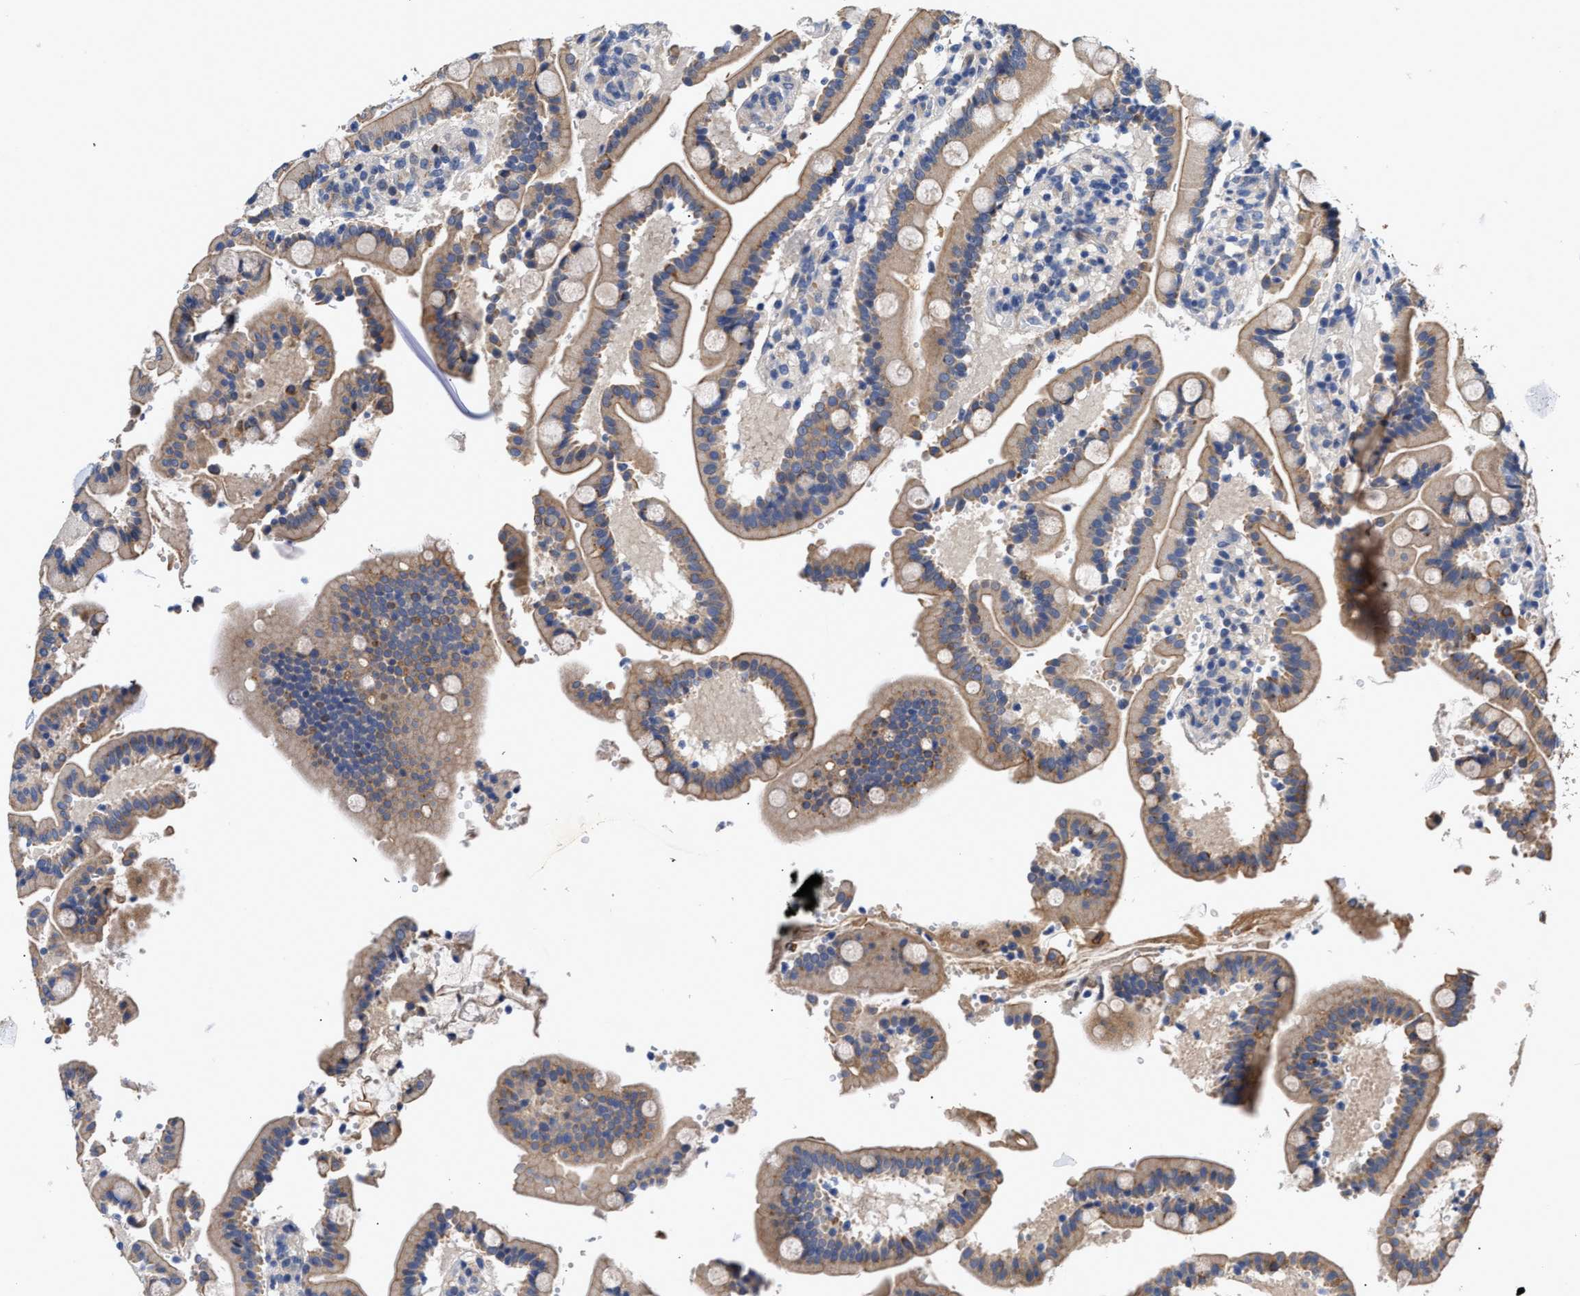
{"staining": {"intensity": "moderate", "quantity": "25%-75%", "location": "cytoplasmic/membranous"}, "tissue": "duodenum", "cell_type": "Glandular cells", "image_type": "normal", "snomed": [{"axis": "morphology", "description": "Normal tissue, NOS"}, {"axis": "topography", "description": "Small intestine, NOS"}], "caption": "Glandular cells exhibit medium levels of moderate cytoplasmic/membranous positivity in about 25%-75% of cells in benign duodenum.", "gene": "CCDC146", "patient": {"sex": "female", "age": 71}}